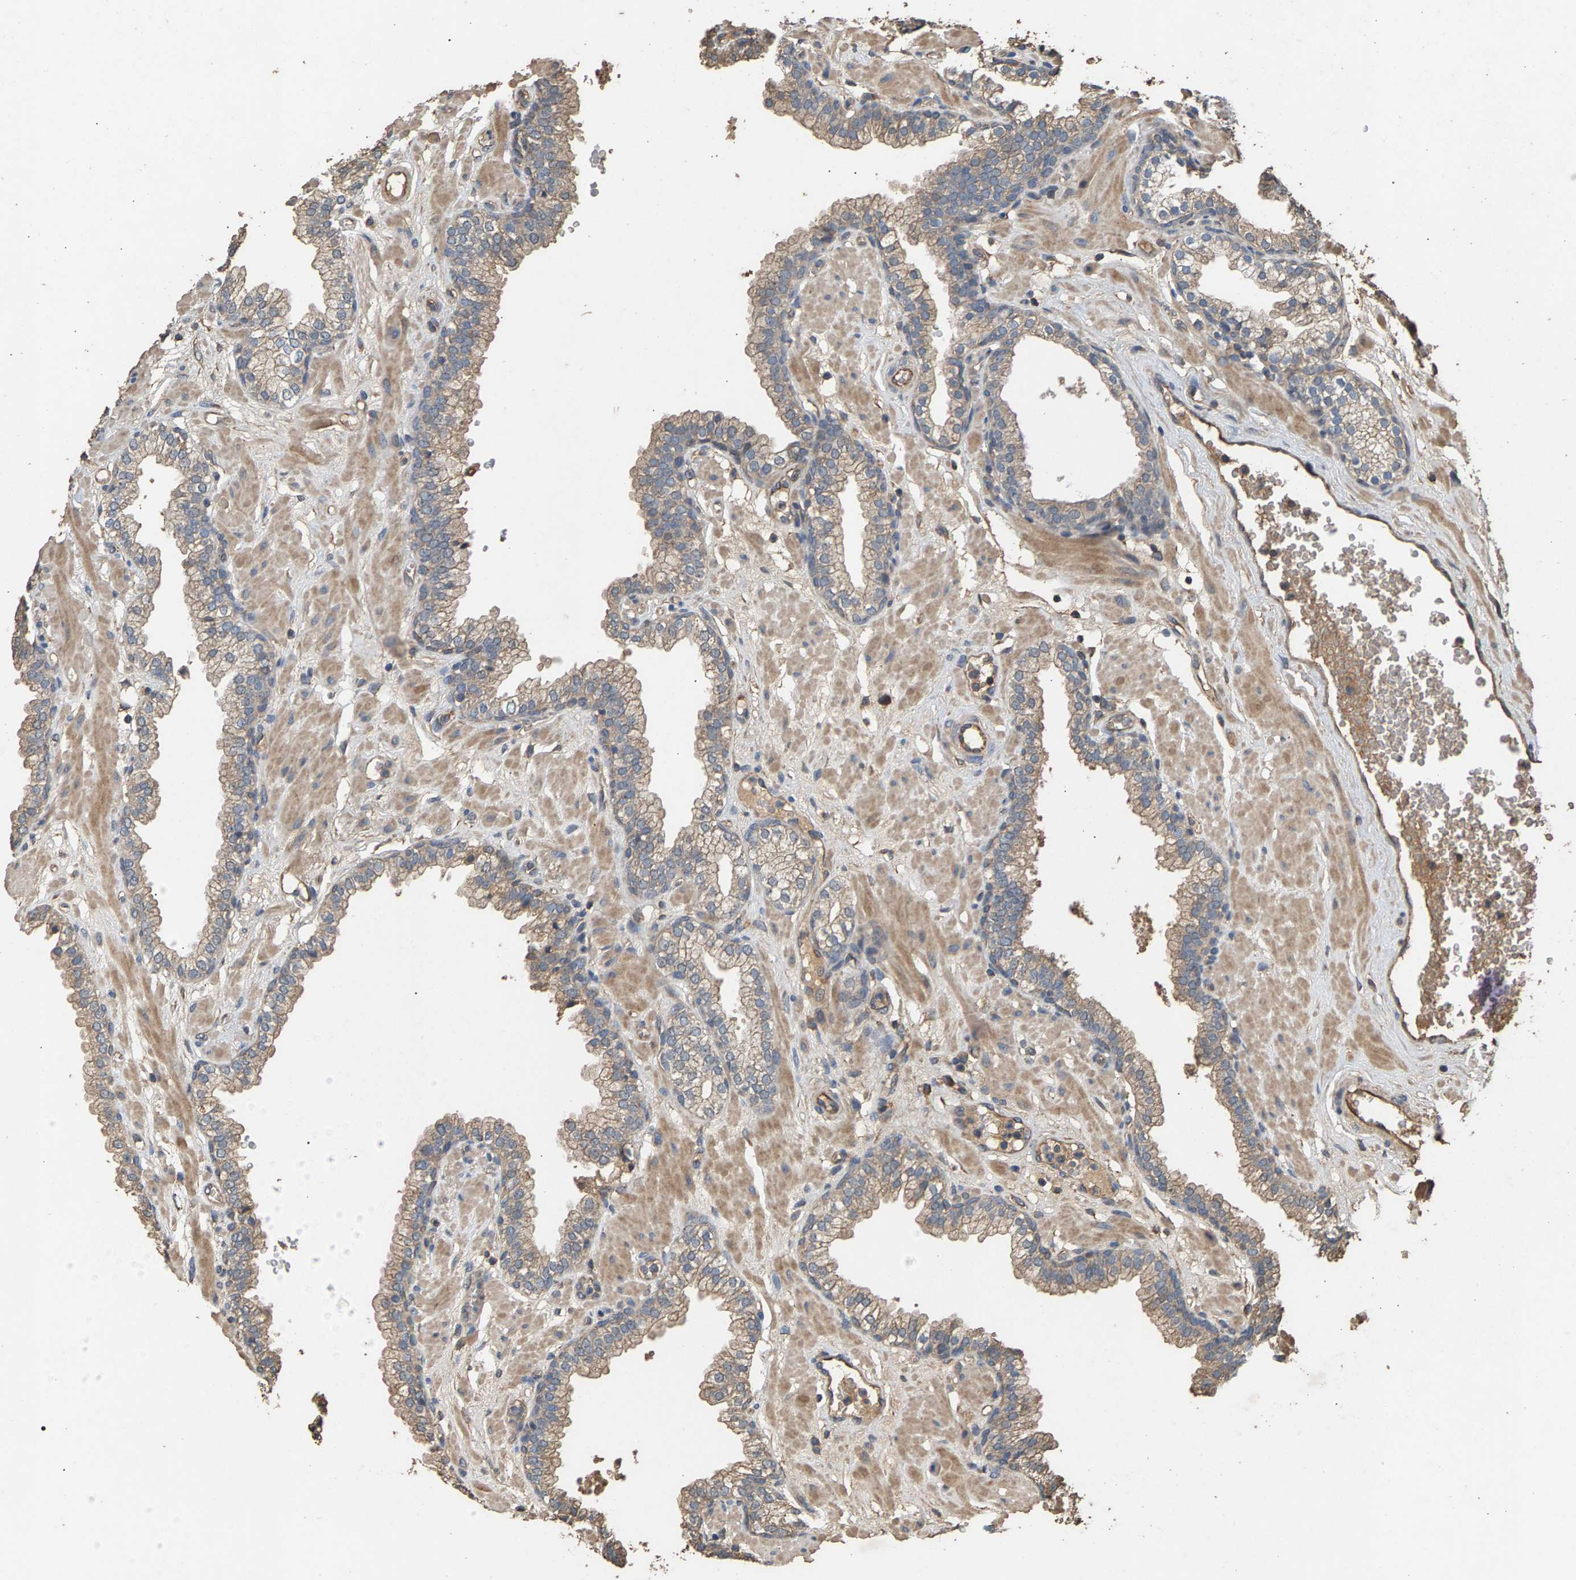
{"staining": {"intensity": "weak", "quantity": "25%-75%", "location": "cytoplasmic/membranous"}, "tissue": "prostate", "cell_type": "Glandular cells", "image_type": "normal", "snomed": [{"axis": "morphology", "description": "Normal tissue, NOS"}, {"axis": "morphology", "description": "Urothelial carcinoma, Low grade"}, {"axis": "topography", "description": "Urinary bladder"}, {"axis": "topography", "description": "Prostate"}], "caption": "Protein expression analysis of normal prostate displays weak cytoplasmic/membranous staining in about 25%-75% of glandular cells. Immunohistochemistry stains the protein of interest in brown and the nuclei are stained blue.", "gene": "HTRA3", "patient": {"sex": "male", "age": 60}}